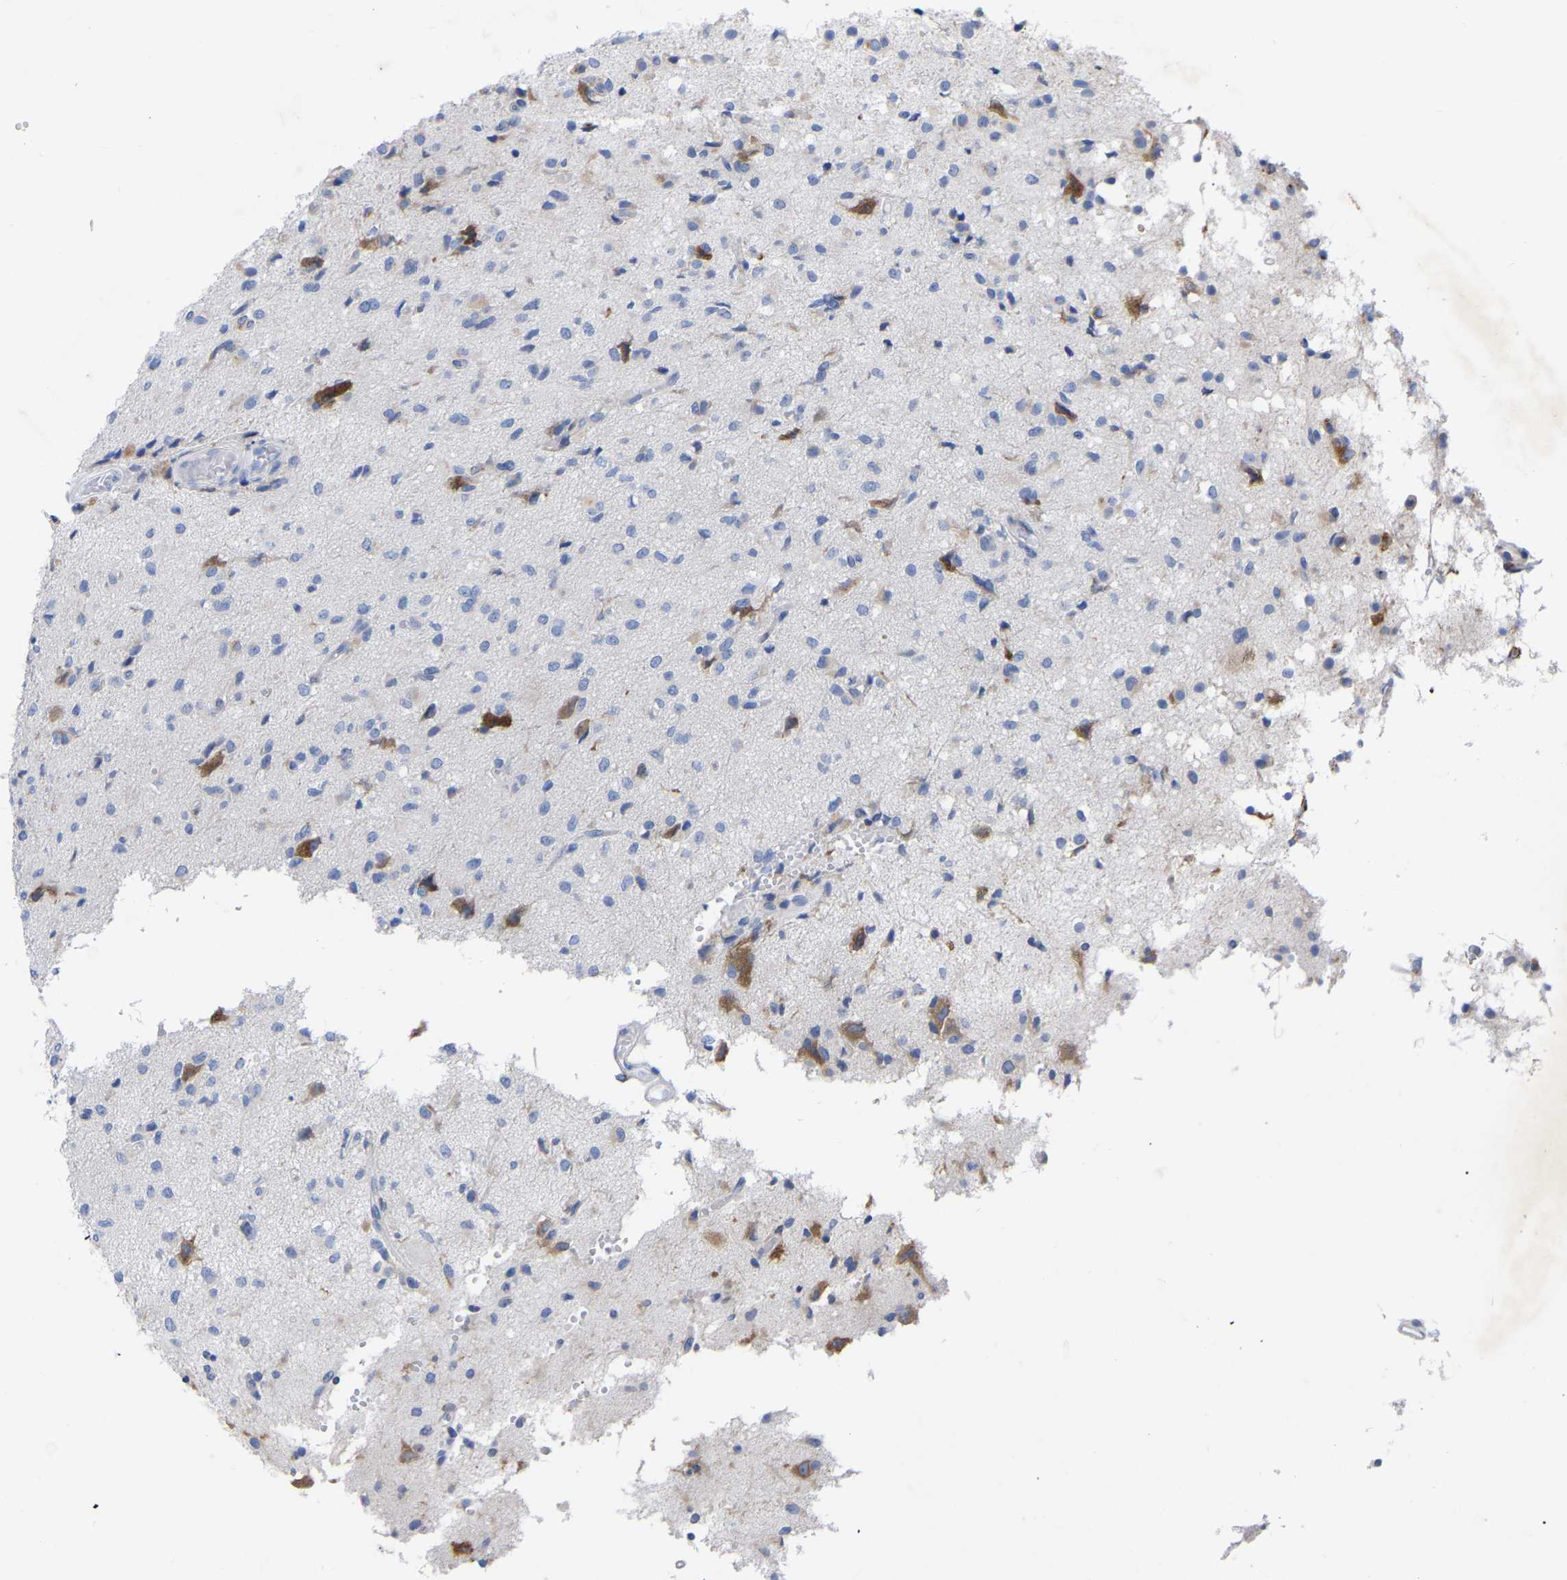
{"staining": {"intensity": "moderate", "quantity": "<25%", "location": "cytoplasmic/membranous"}, "tissue": "glioma", "cell_type": "Tumor cells", "image_type": "cancer", "snomed": [{"axis": "morphology", "description": "Glioma, malignant, High grade"}, {"axis": "topography", "description": "Brain"}], "caption": "High-grade glioma (malignant) was stained to show a protein in brown. There is low levels of moderate cytoplasmic/membranous staining in approximately <25% of tumor cells. Nuclei are stained in blue.", "gene": "STRIP2", "patient": {"sex": "female", "age": 59}}